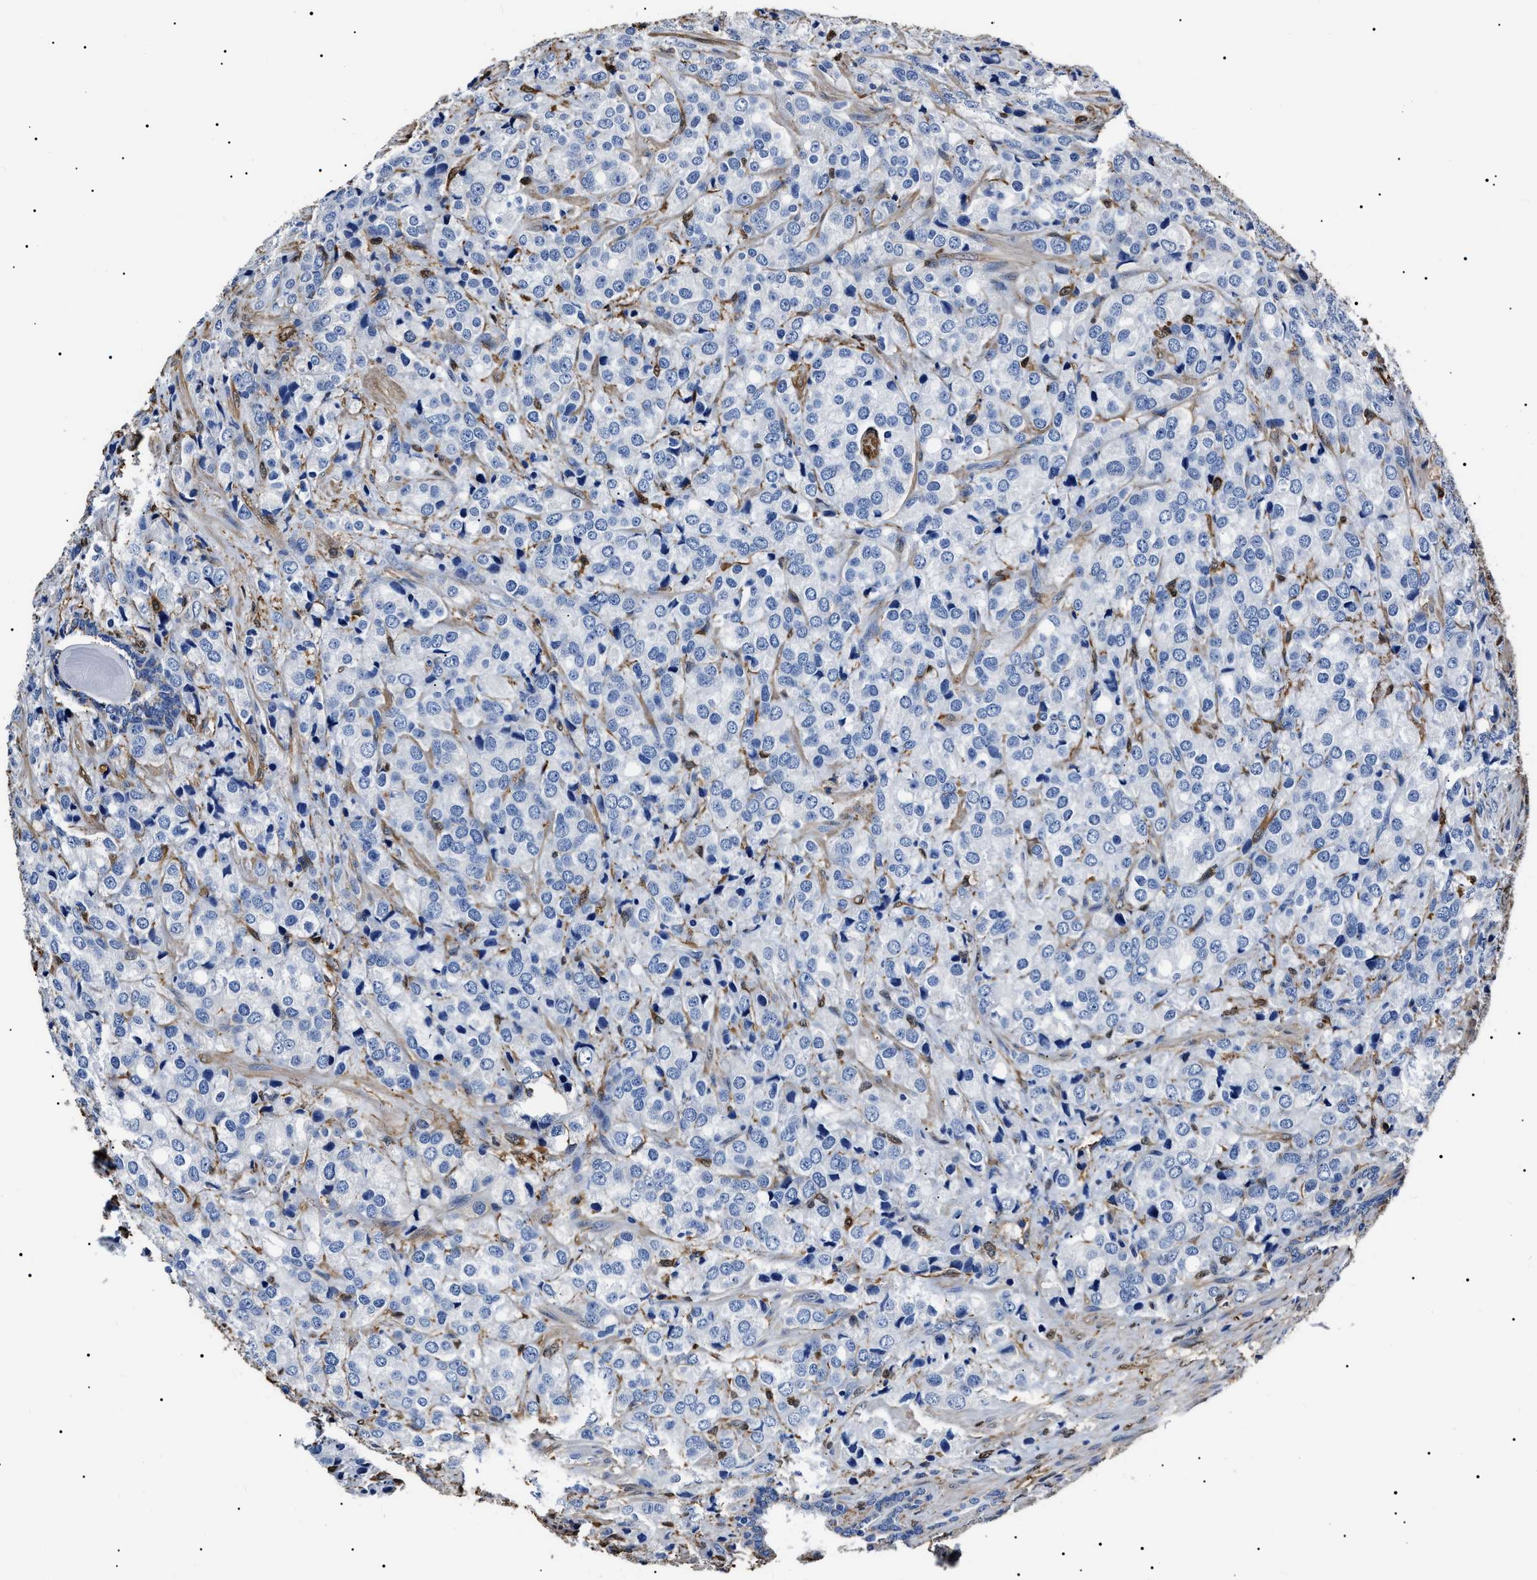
{"staining": {"intensity": "negative", "quantity": "none", "location": "none"}, "tissue": "prostate cancer", "cell_type": "Tumor cells", "image_type": "cancer", "snomed": [{"axis": "morphology", "description": "Adenocarcinoma, Medium grade"}, {"axis": "topography", "description": "Prostate"}], "caption": "DAB immunohistochemical staining of medium-grade adenocarcinoma (prostate) exhibits no significant positivity in tumor cells.", "gene": "ALDH1A1", "patient": {"sex": "male", "age": 70}}